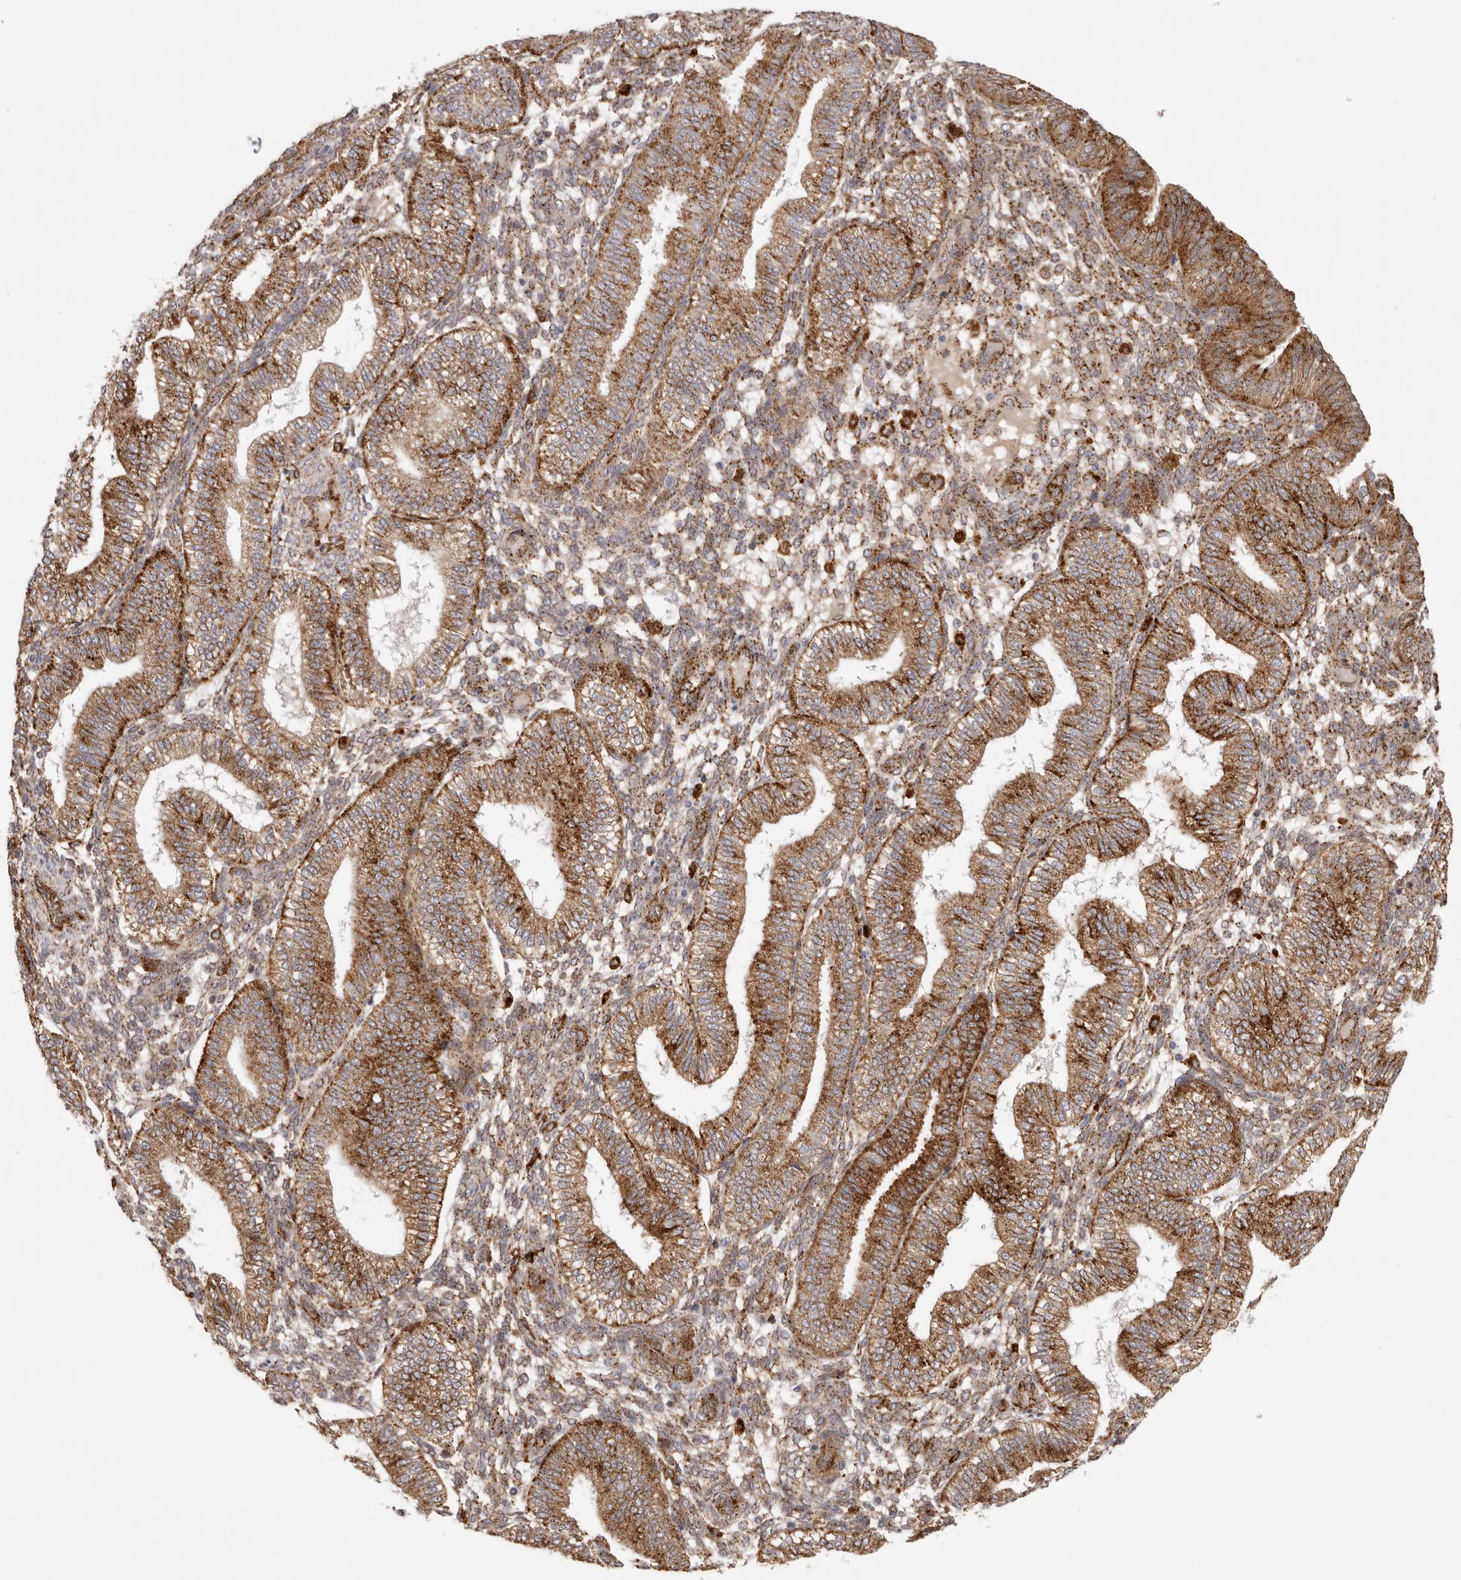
{"staining": {"intensity": "moderate", "quantity": "25%-75%", "location": "cytoplasmic/membranous"}, "tissue": "endometrium", "cell_type": "Cells in endometrial stroma", "image_type": "normal", "snomed": [{"axis": "morphology", "description": "Normal tissue, NOS"}, {"axis": "topography", "description": "Endometrium"}], "caption": "Cells in endometrial stroma display medium levels of moderate cytoplasmic/membranous expression in about 25%-75% of cells in normal endometrium. (DAB = brown stain, brightfield microscopy at high magnification).", "gene": "GRN", "patient": {"sex": "female", "age": 39}}